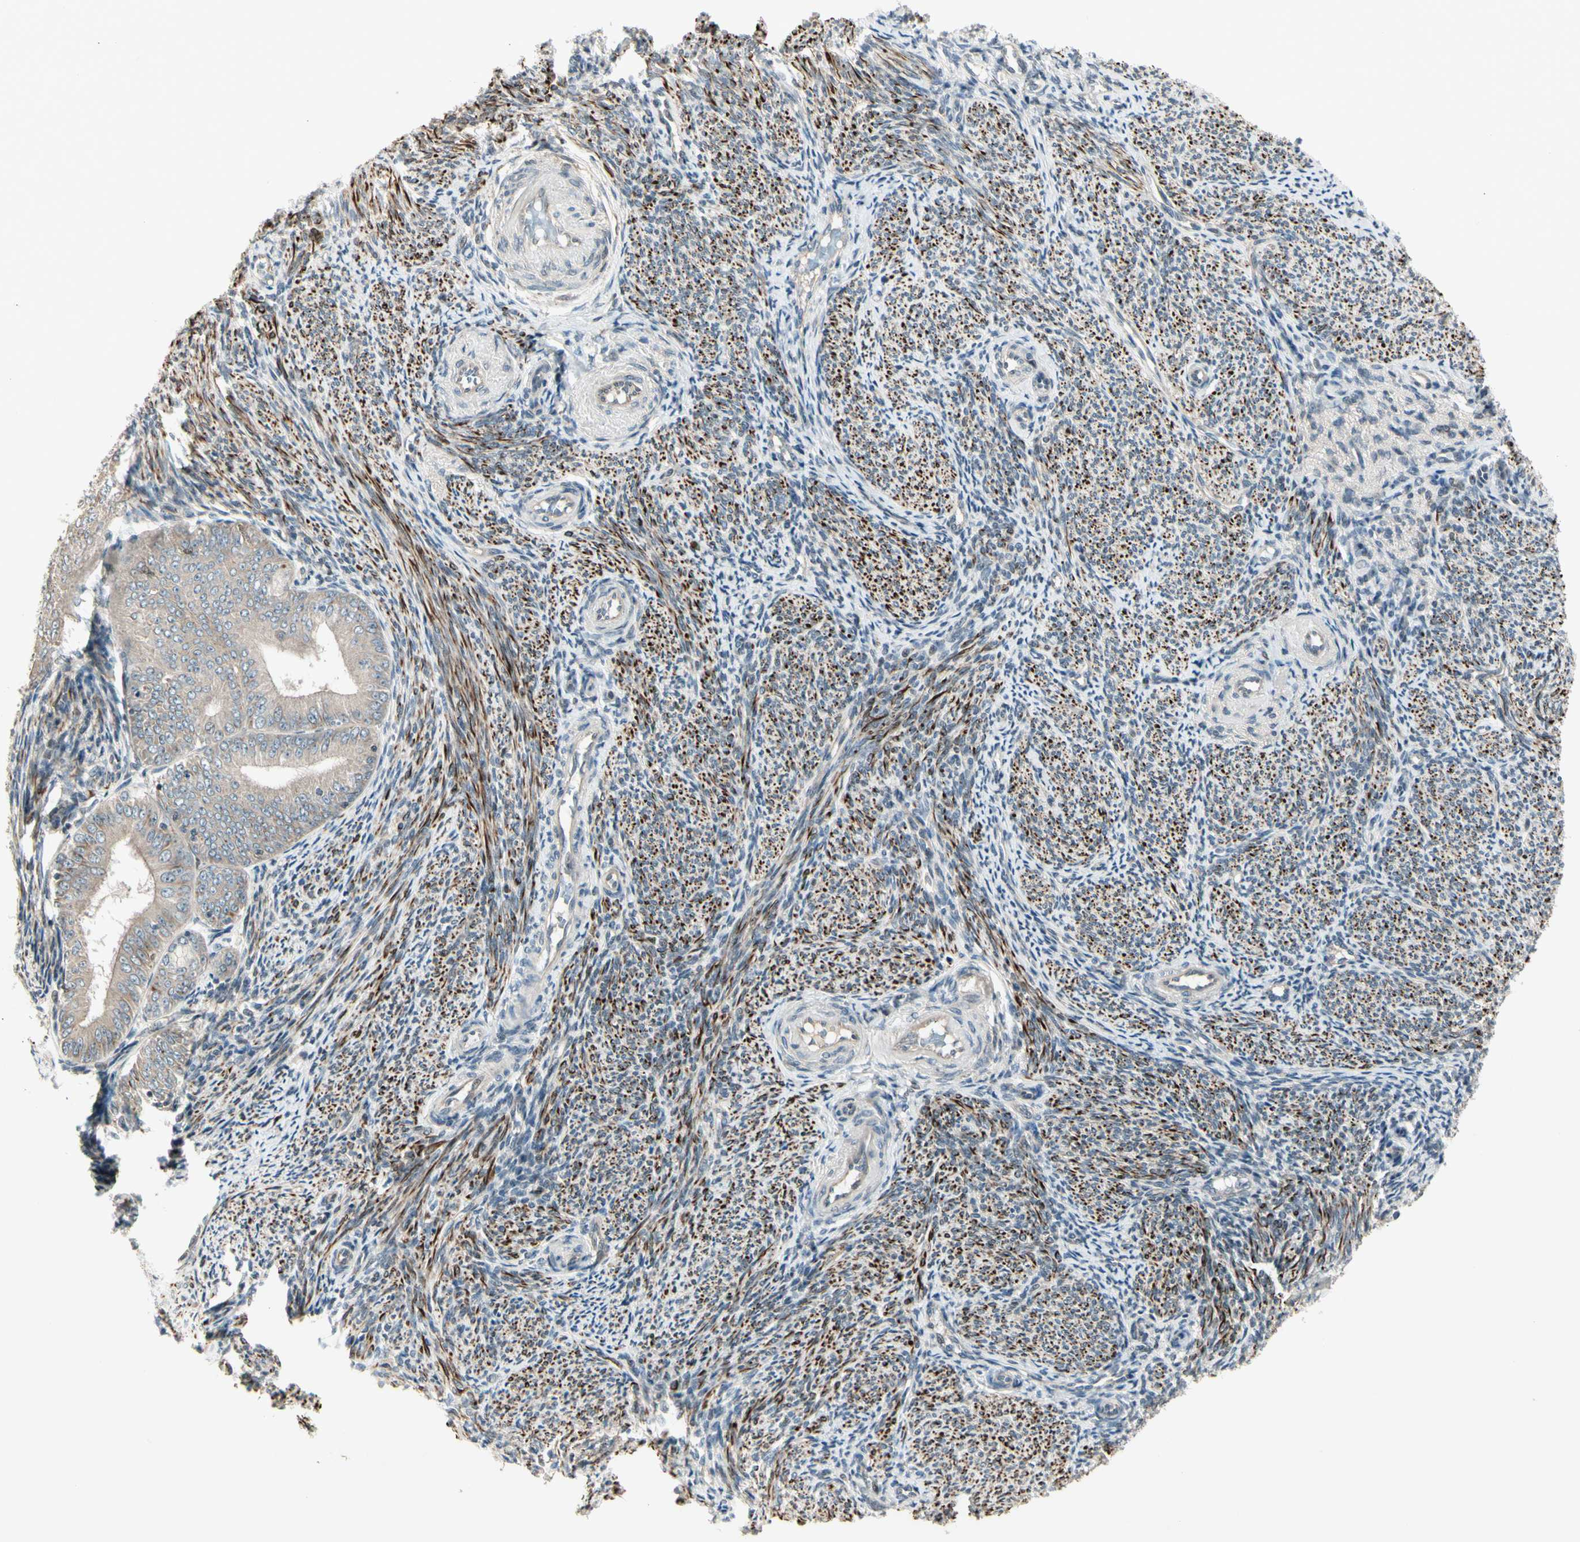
{"staining": {"intensity": "weak", "quantity": "<25%", "location": "cytoplasmic/membranous"}, "tissue": "endometrial cancer", "cell_type": "Tumor cells", "image_type": "cancer", "snomed": [{"axis": "morphology", "description": "Adenocarcinoma, NOS"}, {"axis": "topography", "description": "Endometrium"}], "caption": "A photomicrograph of adenocarcinoma (endometrial) stained for a protein shows no brown staining in tumor cells.", "gene": "SVBP", "patient": {"sex": "female", "age": 63}}